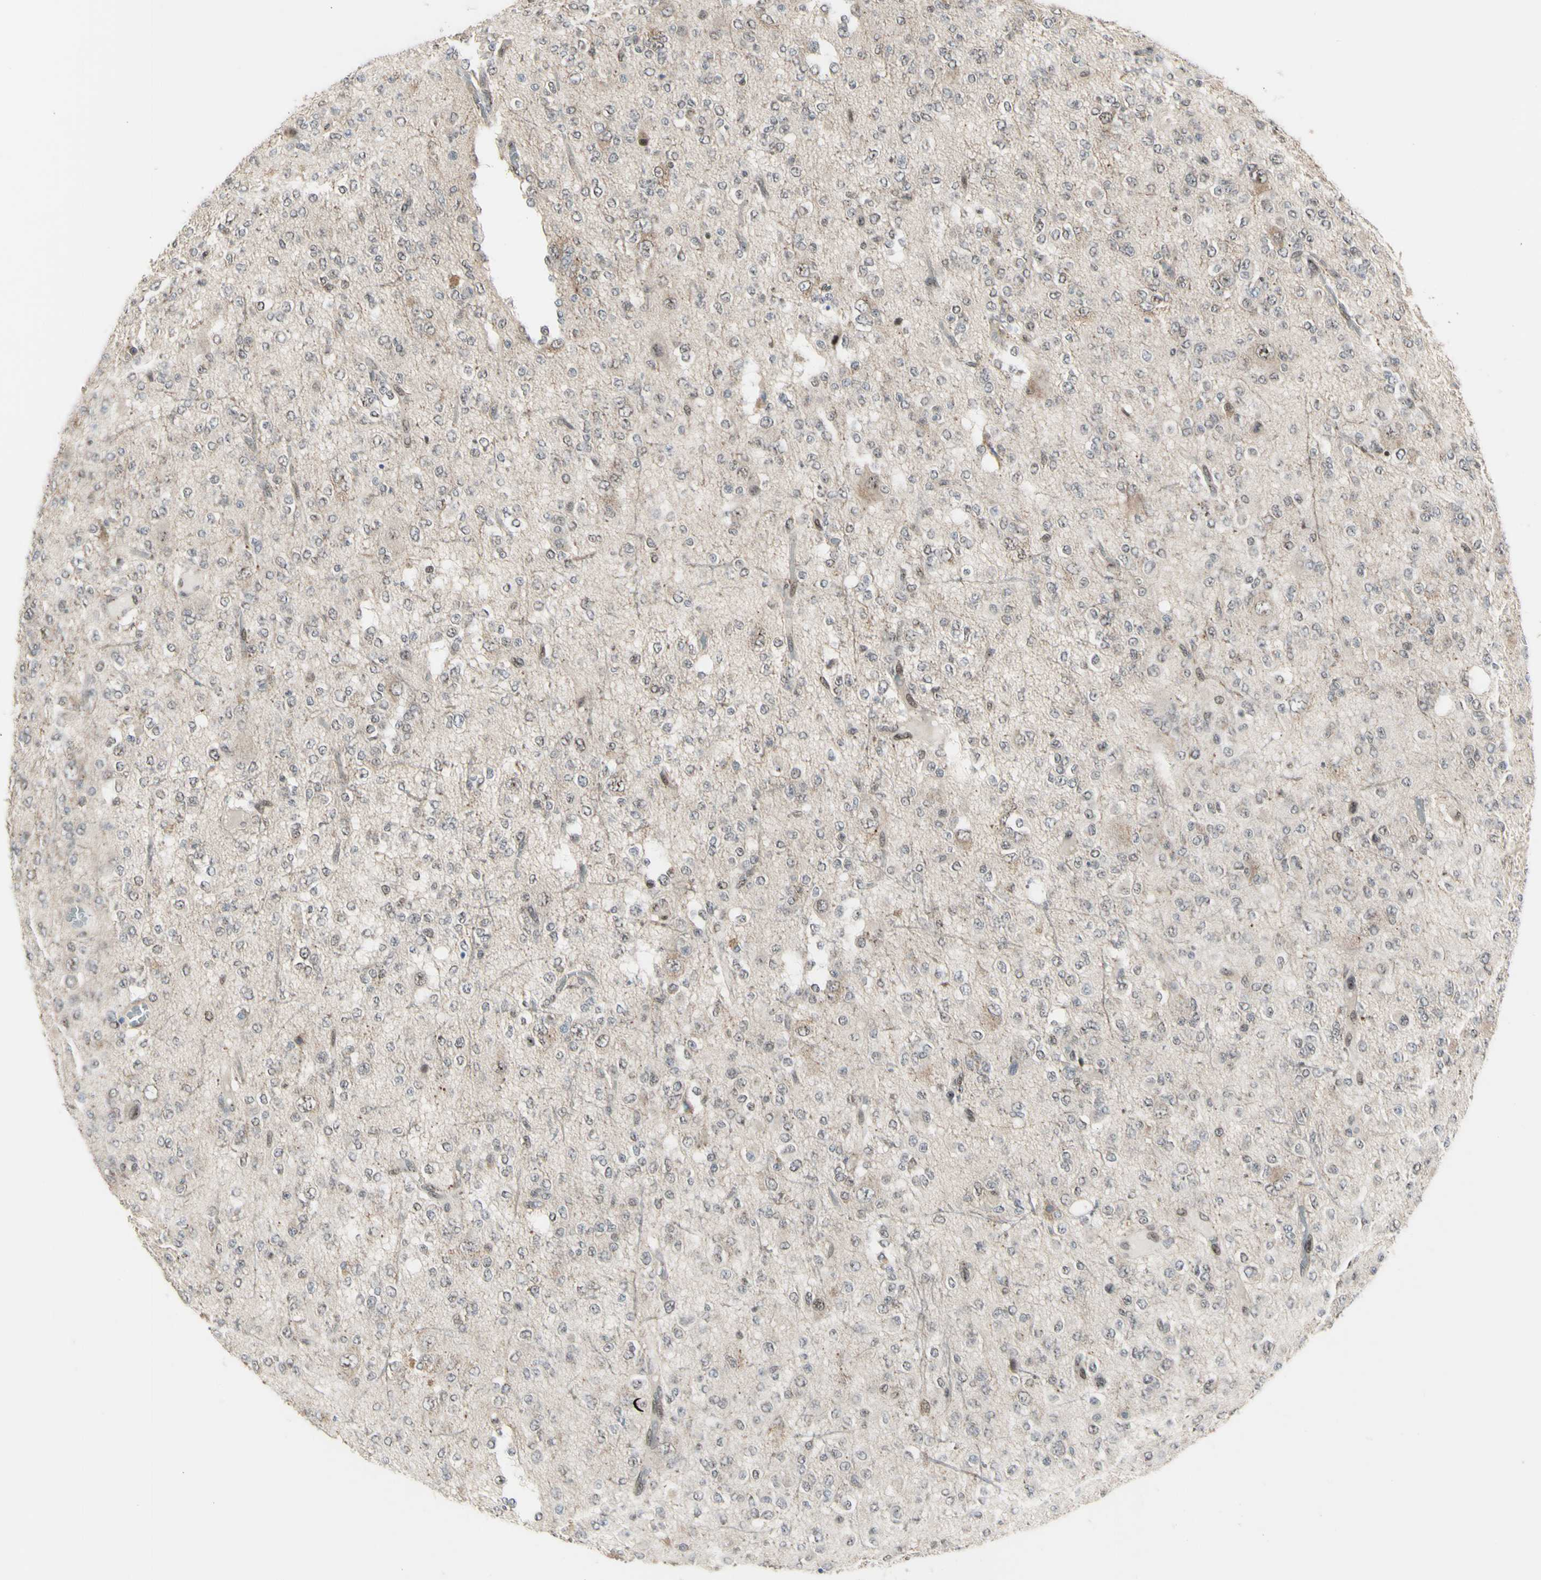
{"staining": {"intensity": "negative", "quantity": "none", "location": "none"}, "tissue": "glioma", "cell_type": "Tumor cells", "image_type": "cancer", "snomed": [{"axis": "morphology", "description": "Glioma, malignant, Low grade"}, {"axis": "topography", "description": "Brain"}], "caption": "There is no significant positivity in tumor cells of glioma. The staining is performed using DAB (3,3'-diaminobenzidine) brown chromogen with nuclei counter-stained in using hematoxylin.", "gene": "DHRS7B", "patient": {"sex": "male", "age": 38}}